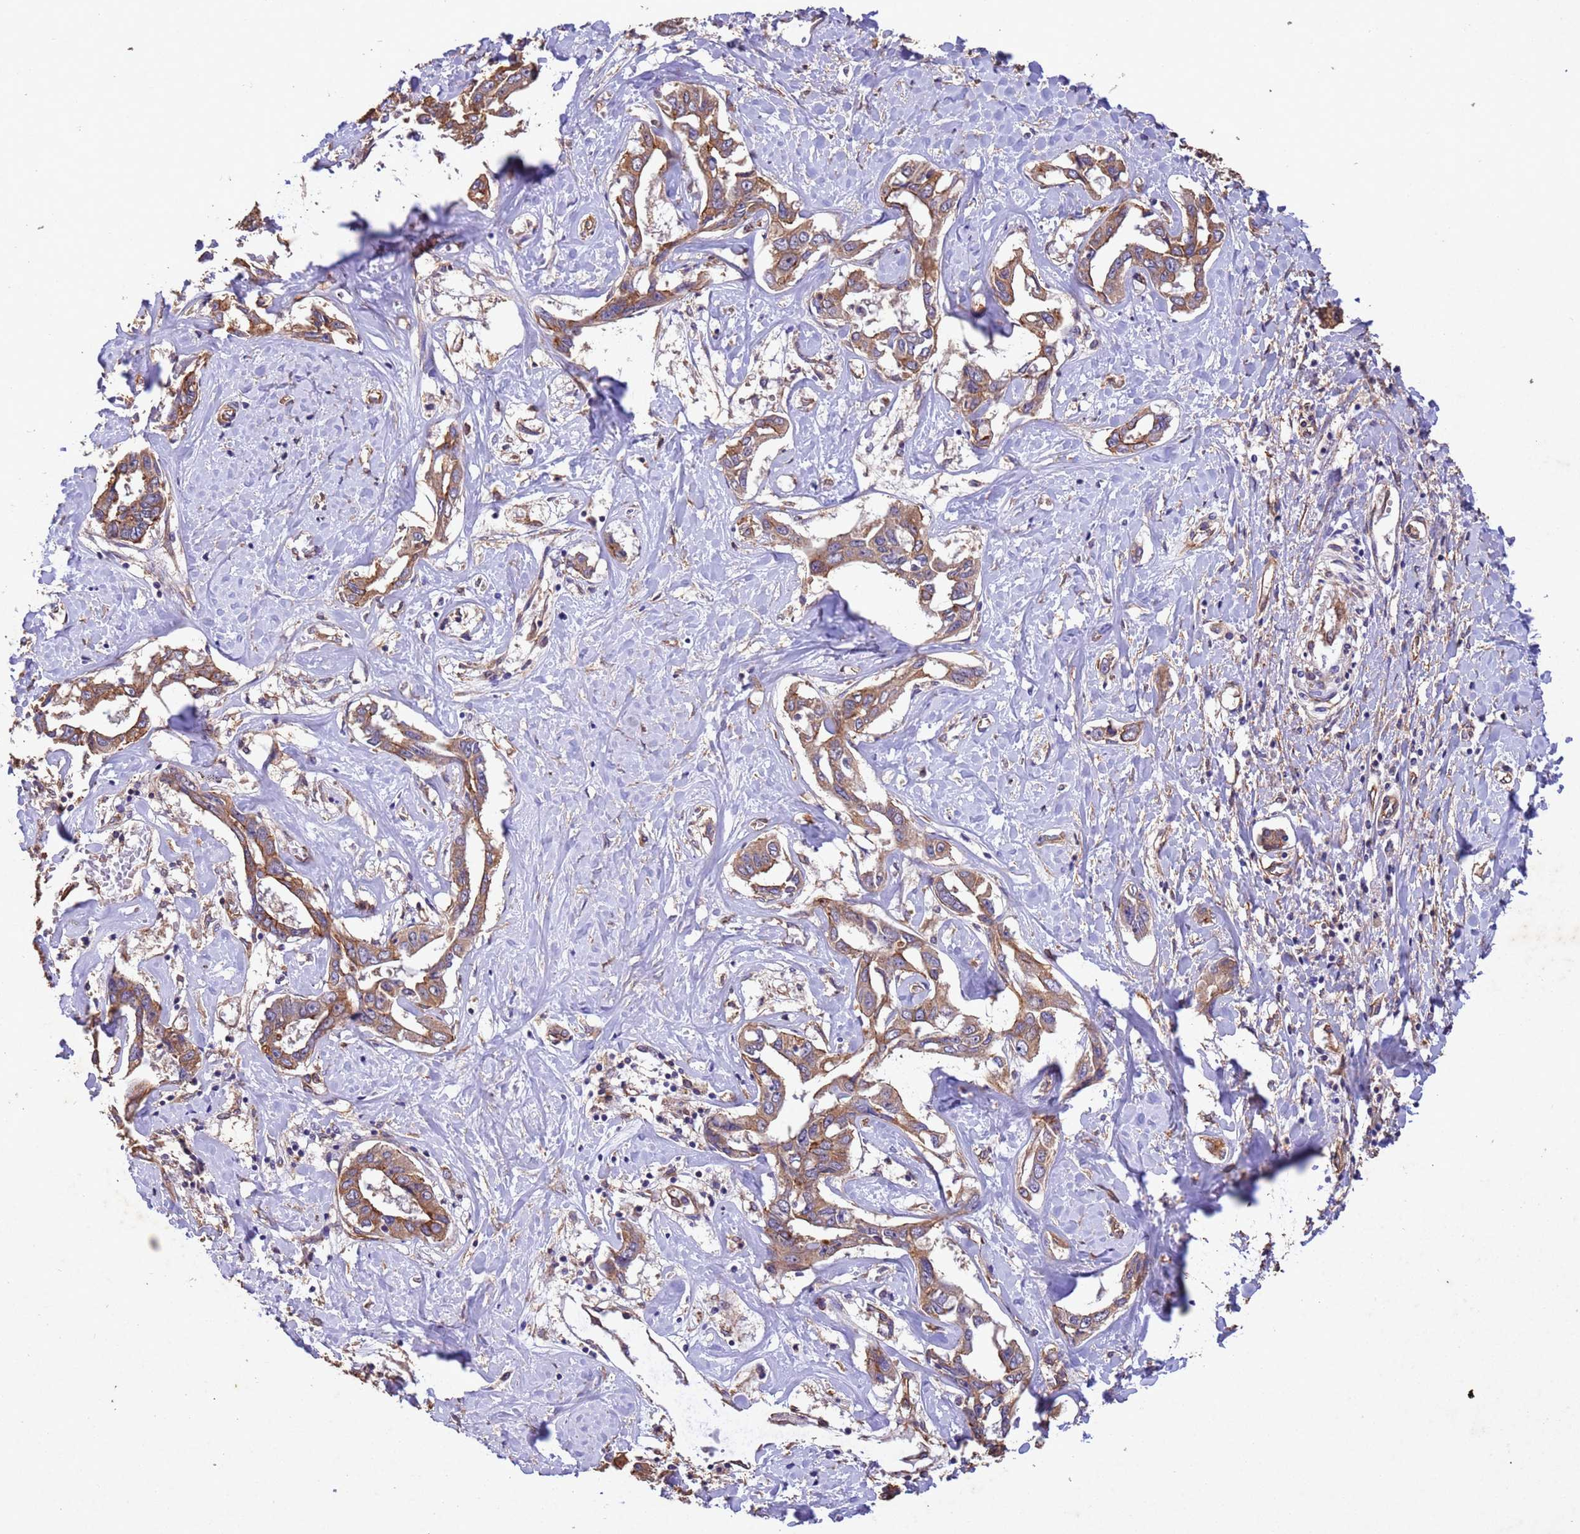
{"staining": {"intensity": "moderate", "quantity": ">75%", "location": "cytoplasmic/membranous"}, "tissue": "liver cancer", "cell_type": "Tumor cells", "image_type": "cancer", "snomed": [{"axis": "morphology", "description": "Cholangiocarcinoma"}, {"axis": "topography", "description": "Liver"}], "caption": "Liver cancer (cholangiocarcinoma) stained with immunohistochemistry (IHC) reveals moderate cytoplasmic/membranous expression in approximately >75% of tumor cells.", "gene": "MTX3", "patient": {"sex": "male", "age": 59}}